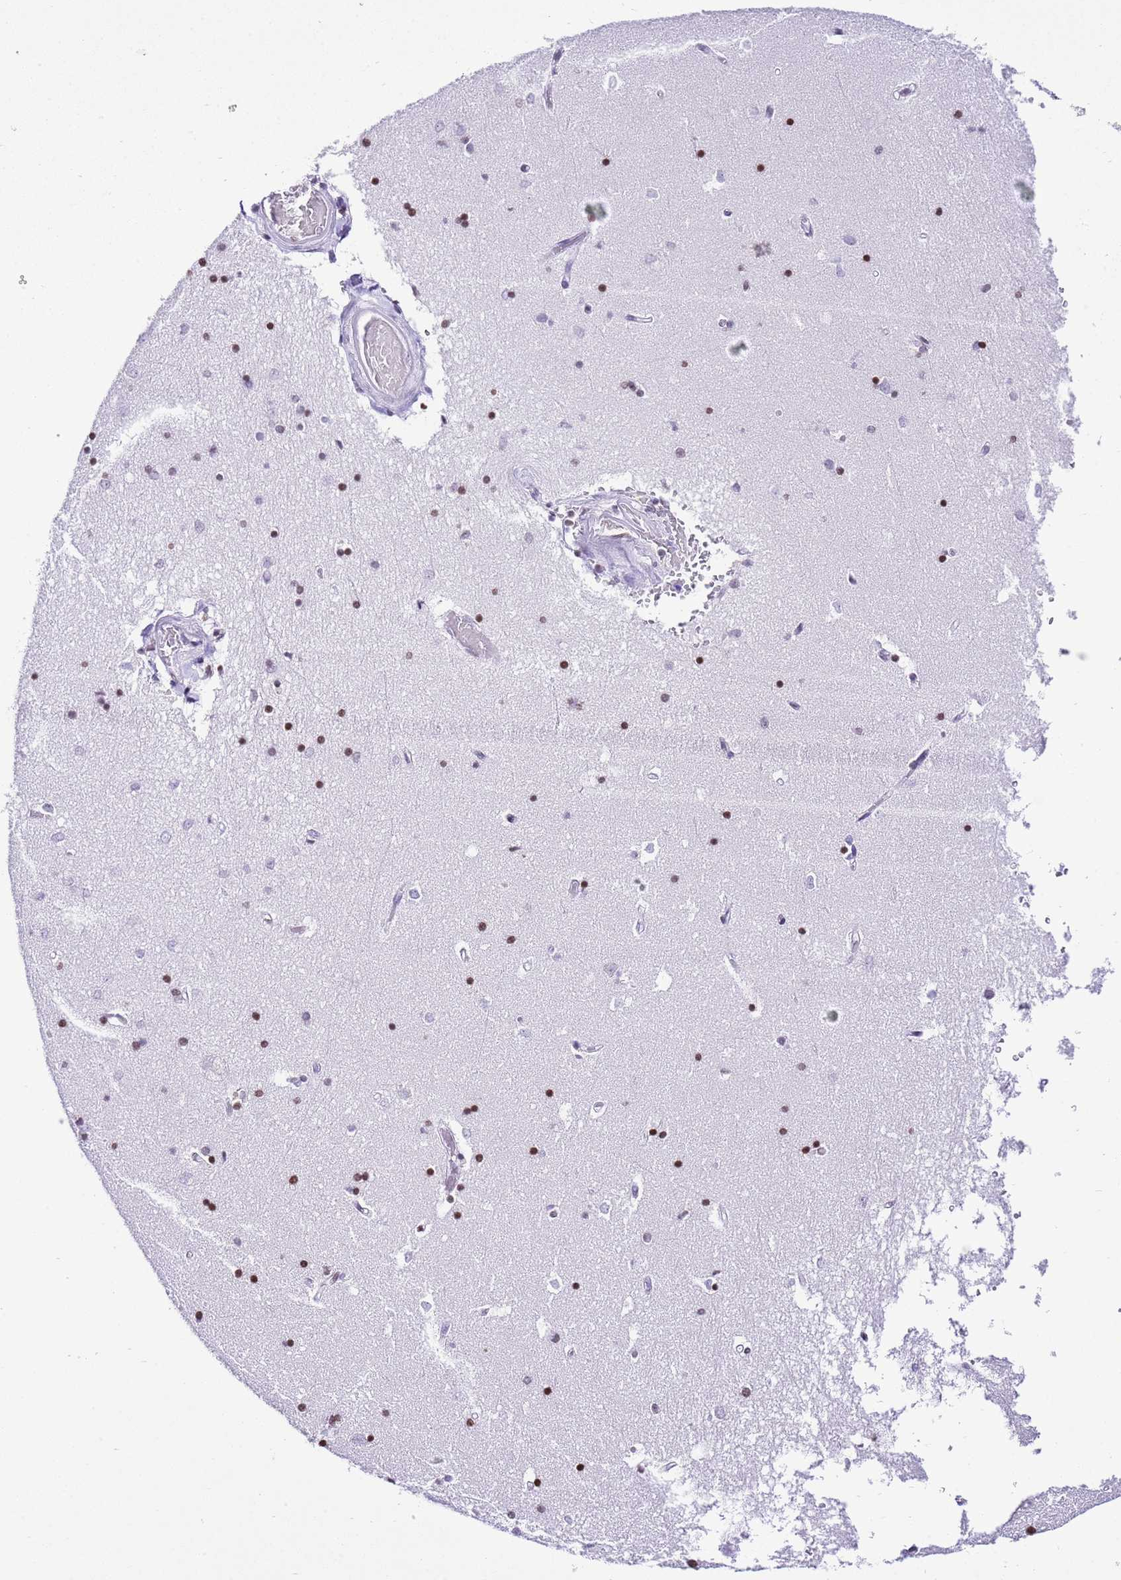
{"staining": {"intensity": "moderate", "quantity": "25%-75%", "location": "nuclear"}, "tissue": "hippocampus", "cell_type": "Glial cells", "image_type": "normal", "snomed": [{"axis": "morphology", "description": "Normal tissue, NOS"}, {"axis": "topography", "description": "Hippocampus"}], "caption": "Human hippocampus stained with a brown dye exhibits moderate nuclear positive expression in about 25%-75% of glial cells.", "gene": "PRR15", "patient": {"sex": "male", "age": 45}}